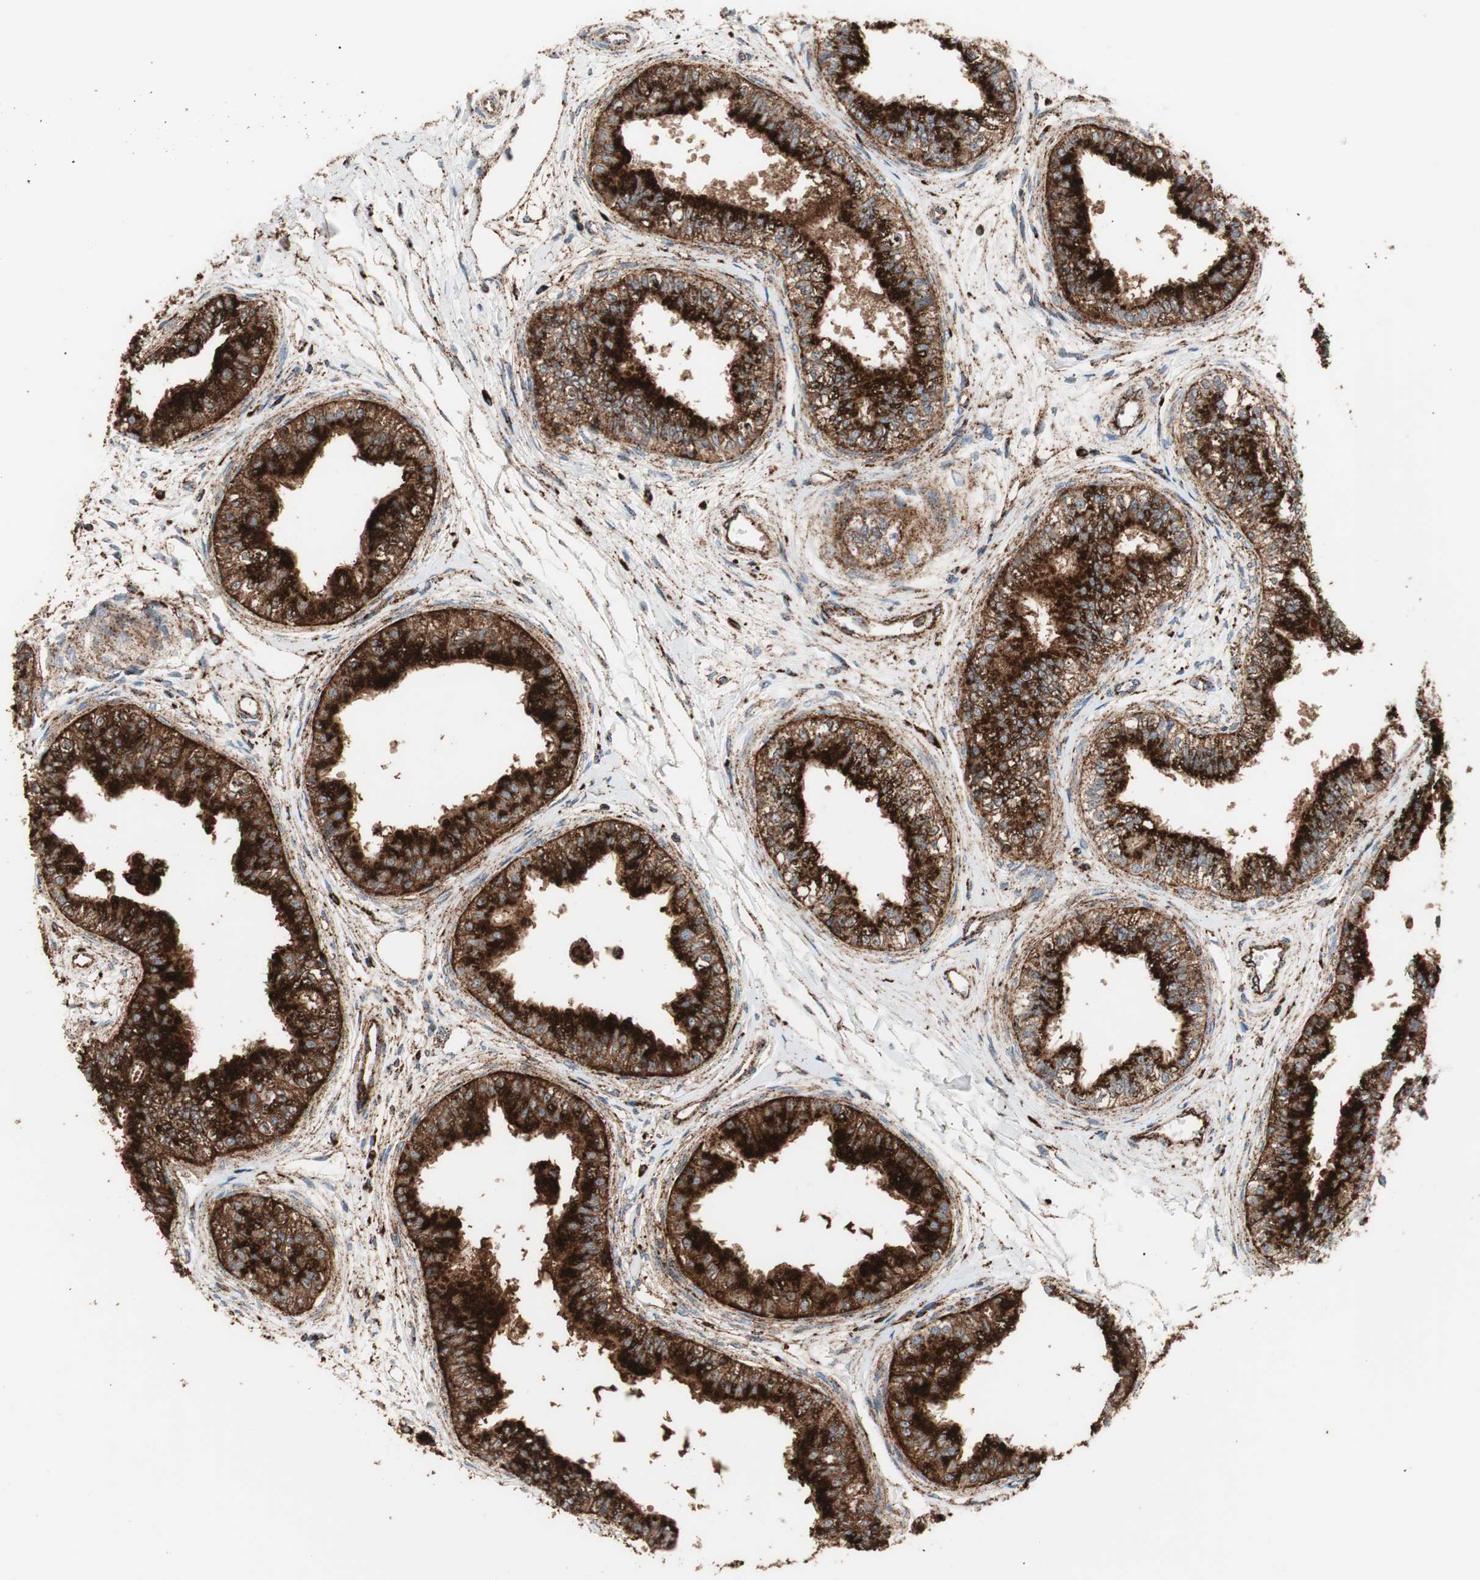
{"staining": {"intensity": "strong", "quantity": ">75%", "location": "cytoplasmic/membranous"}, "tissue": "epididymis", "cell_type": "Glandular cells", "image_type": "normal", "snomed": [{"axis": "morphology", "description": "Normal tissue, NOS"}, {"axis": "morphology", "description": "Adenocarcinoma, metastatic, NOS"}, {"axis": "topography", "description": "Testis"}, {"axis": "topography", "description": "Epididymis"}], "caption": "Unremarkable epididymis displays strong cytoplasmic/membranous expression in about >75% of glandular cells, visualized by immunohistochemistry.", "gene": "LAMP1", "patient": {"sex": "male", "age": 26}}